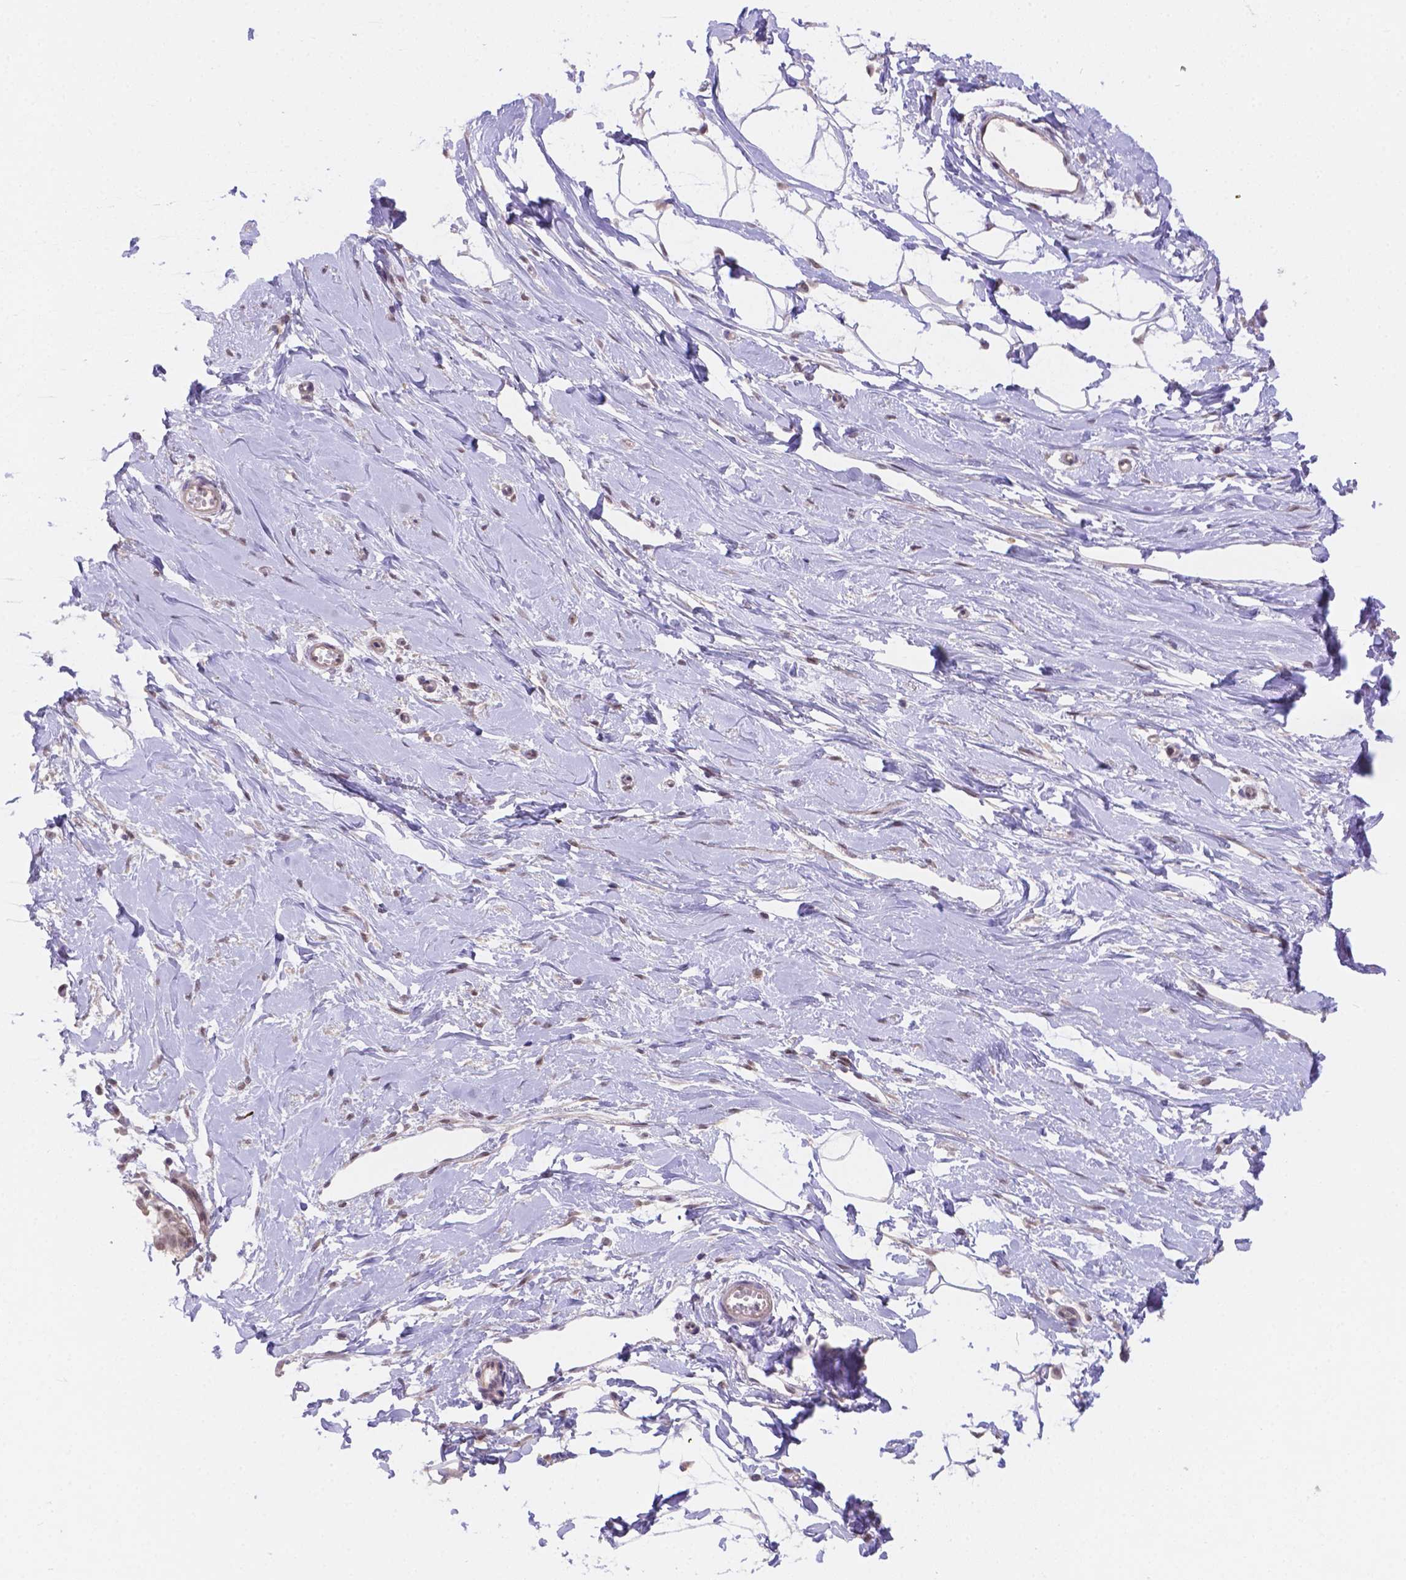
{"staining": {"intensity": "weak", "quantity": ">75%", "location": "cytoplasmic/membranous,nuclear"}, "tissue": "breast", "cell_type": "Adipocytes", "image_type": "normal", "snomed": [{"axis": "morphology", "description": "Normal tissue, NOS"}, {"axis": "topography", "description": "Breast"}], "caption": "Human breast stained with a brown dye demonstrates weak cytoplasmic/membranous,nuclear positive expression in approximately >75% of adipocytes.", "gene": "NXPE2", "patient": {"sex": "female", "age": 49}}